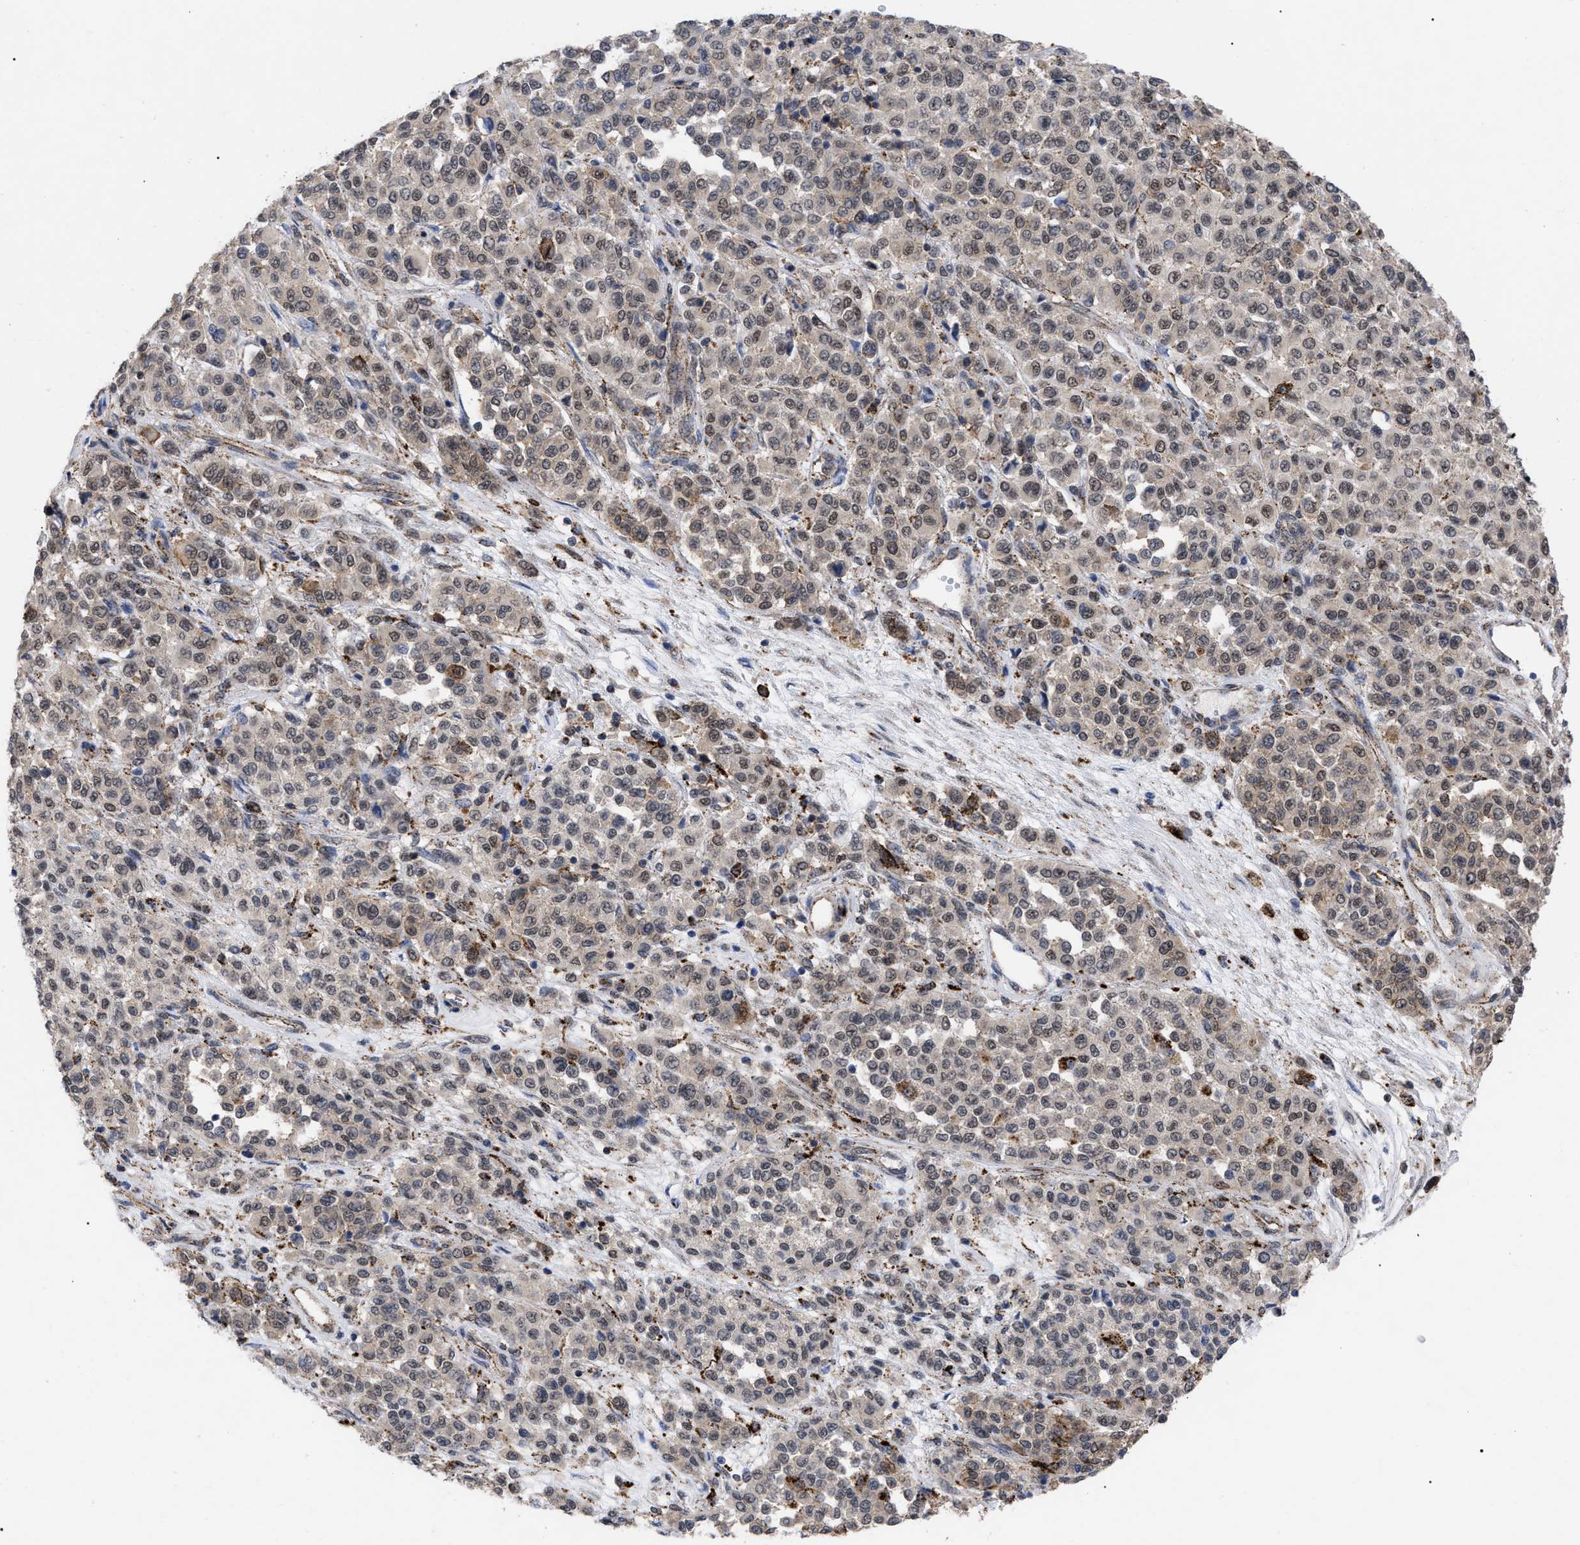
{"staining": {"intensity": "moderate", "quantity": "25%-75%", "location": "nuclear"}, "tissue": "melanoma", "cell_type": "Tumor cells", "image_type": "cancer", "snomed": [{"axis": "morphology", "description": "Malignant melanoma, Metastatic site"}, {"axis": "topography", "description": "Pancreas"}], "caption": "High-magnification brightfield microscopy of malignant melanoma (metastatic site) stained with DAB (3,3'-diaminobenzidine) (brown) and counterstained with hematoxylin (blue). tumor cells exhibit moderate nuclear staining is identified in approximately25%-75% of cells. The protein is stained brown, and the nuclei are stained in blue (DAB IHC with brightfield microscopy, high magnification).", "gene": "UPF1", "patient": {"sex": "female", "age": 30}}